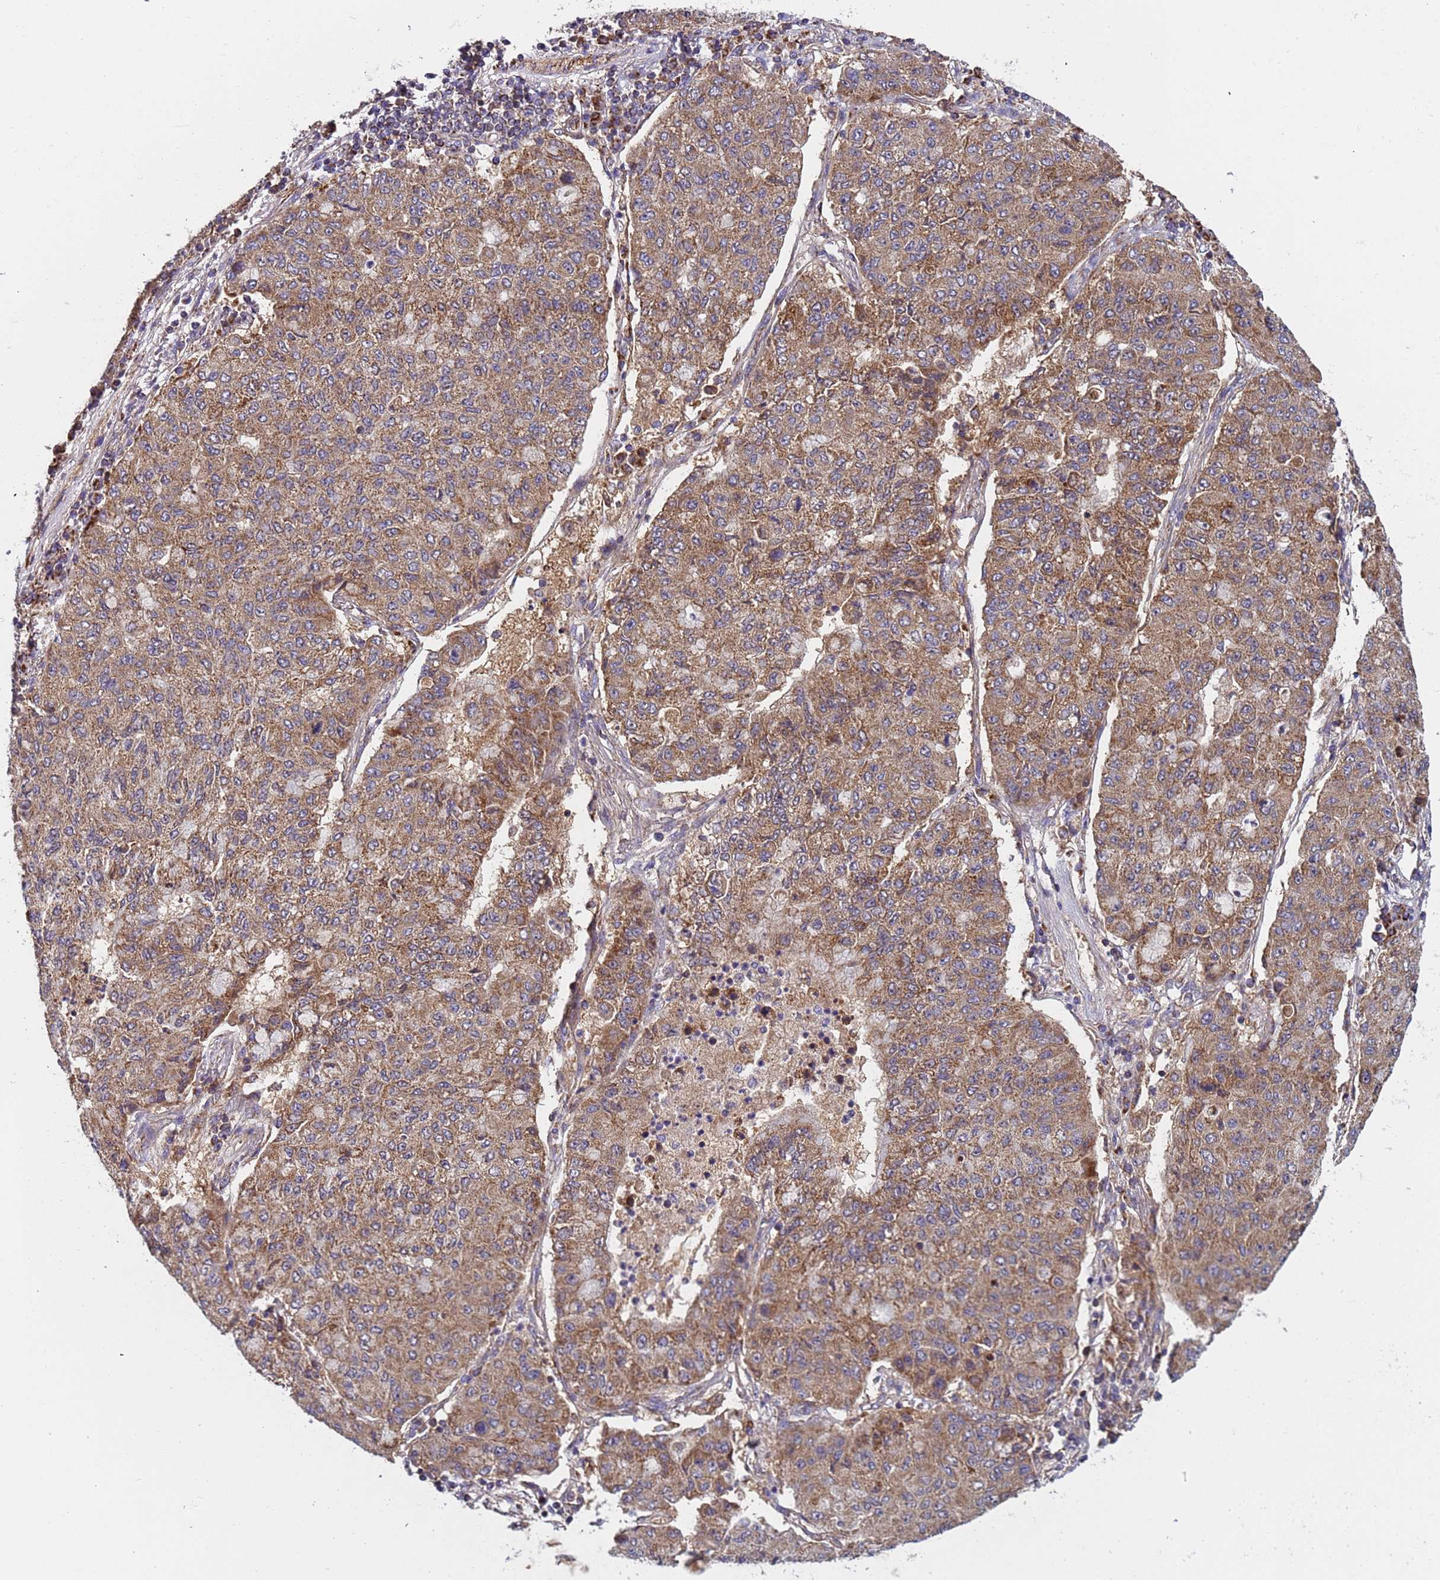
{"staining": {"intensity": "moderate", "quantity": ">75%", "location": "cytoplasmic/membranous"}, "tissue": "lung cancer", "cell_type": "Tumor cells", "image_type": "cancer", "snomed": [{"axis": "morphology", "description": "Squamous cell carcinoma, NOS"}, {"axis": "topography", "description": "Lung"}], "caption": "Immunohistochemical staining of human squamous cell carcinoma (lung) exhibits moderate cytoplasmic/membranous protein staining in approximately >75% of tumor cells. The staining was performed using DAB, with brown indicating positive protein expression. Nuclei are stained blue with hematoxylin.", "gene": "TMEM126A", "patient": {"sex": "male", "age": 74}}